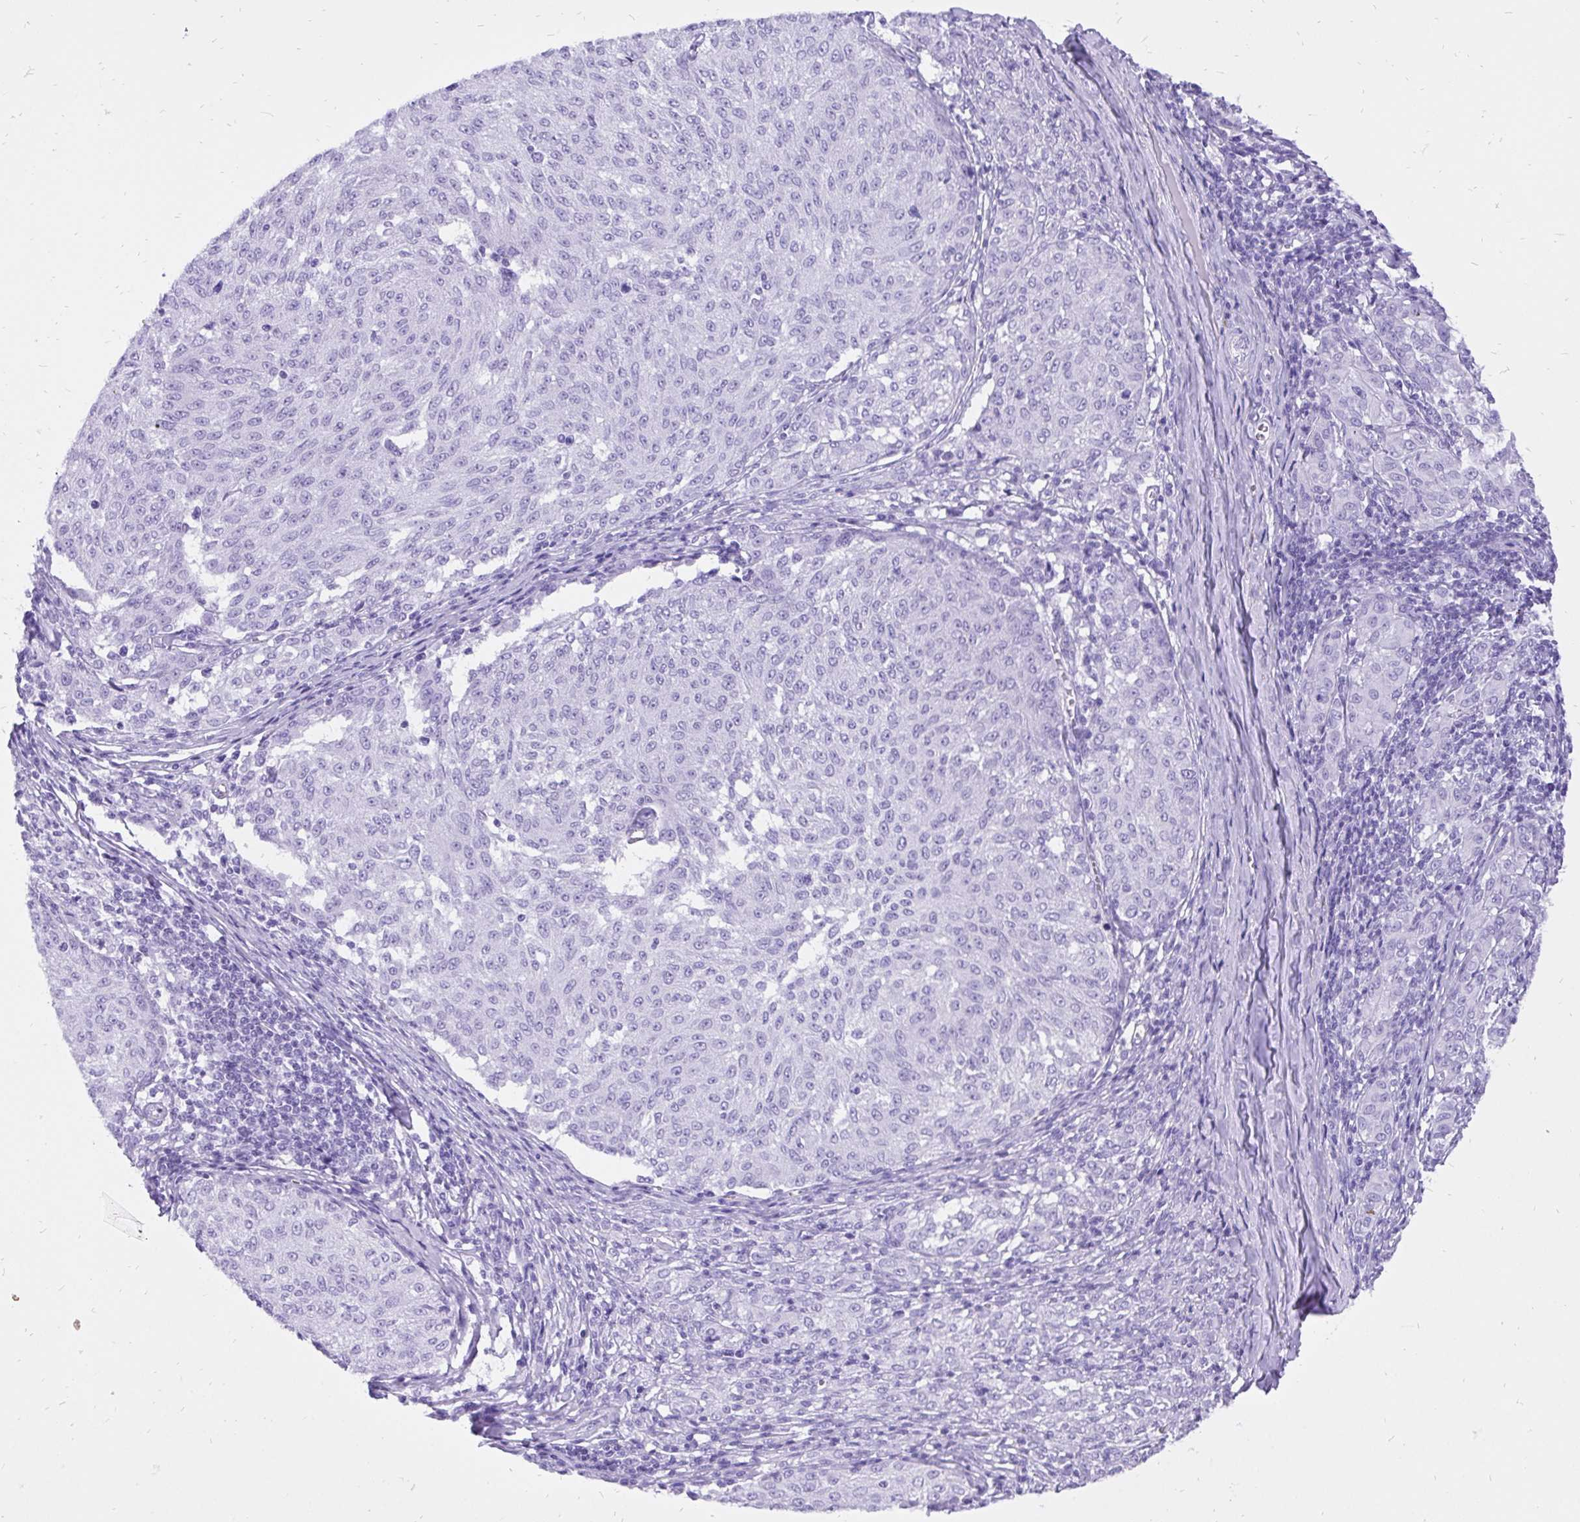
{"staining": {"intensity": "negative", "quantity": "none", "location": "none"}, "tissue": "melanoma", "cell_type": "Tumor cells", "image_type": "cancer", "snomed": [{"axis": "morphology", "description": "Malignant melanoma, NOS"}, {"axis": "topography", "description": "Skin"}], "caption": "High magnification brightfield microscopy of malignant melanoma stained with DAB (3,3'-diaminobenzidine) (brown) and counterstained with hematoxylin (blue): tumor cells show no significant staining.", "gene": "KRT13", "patient": {"sex": "female", "age": 72}}